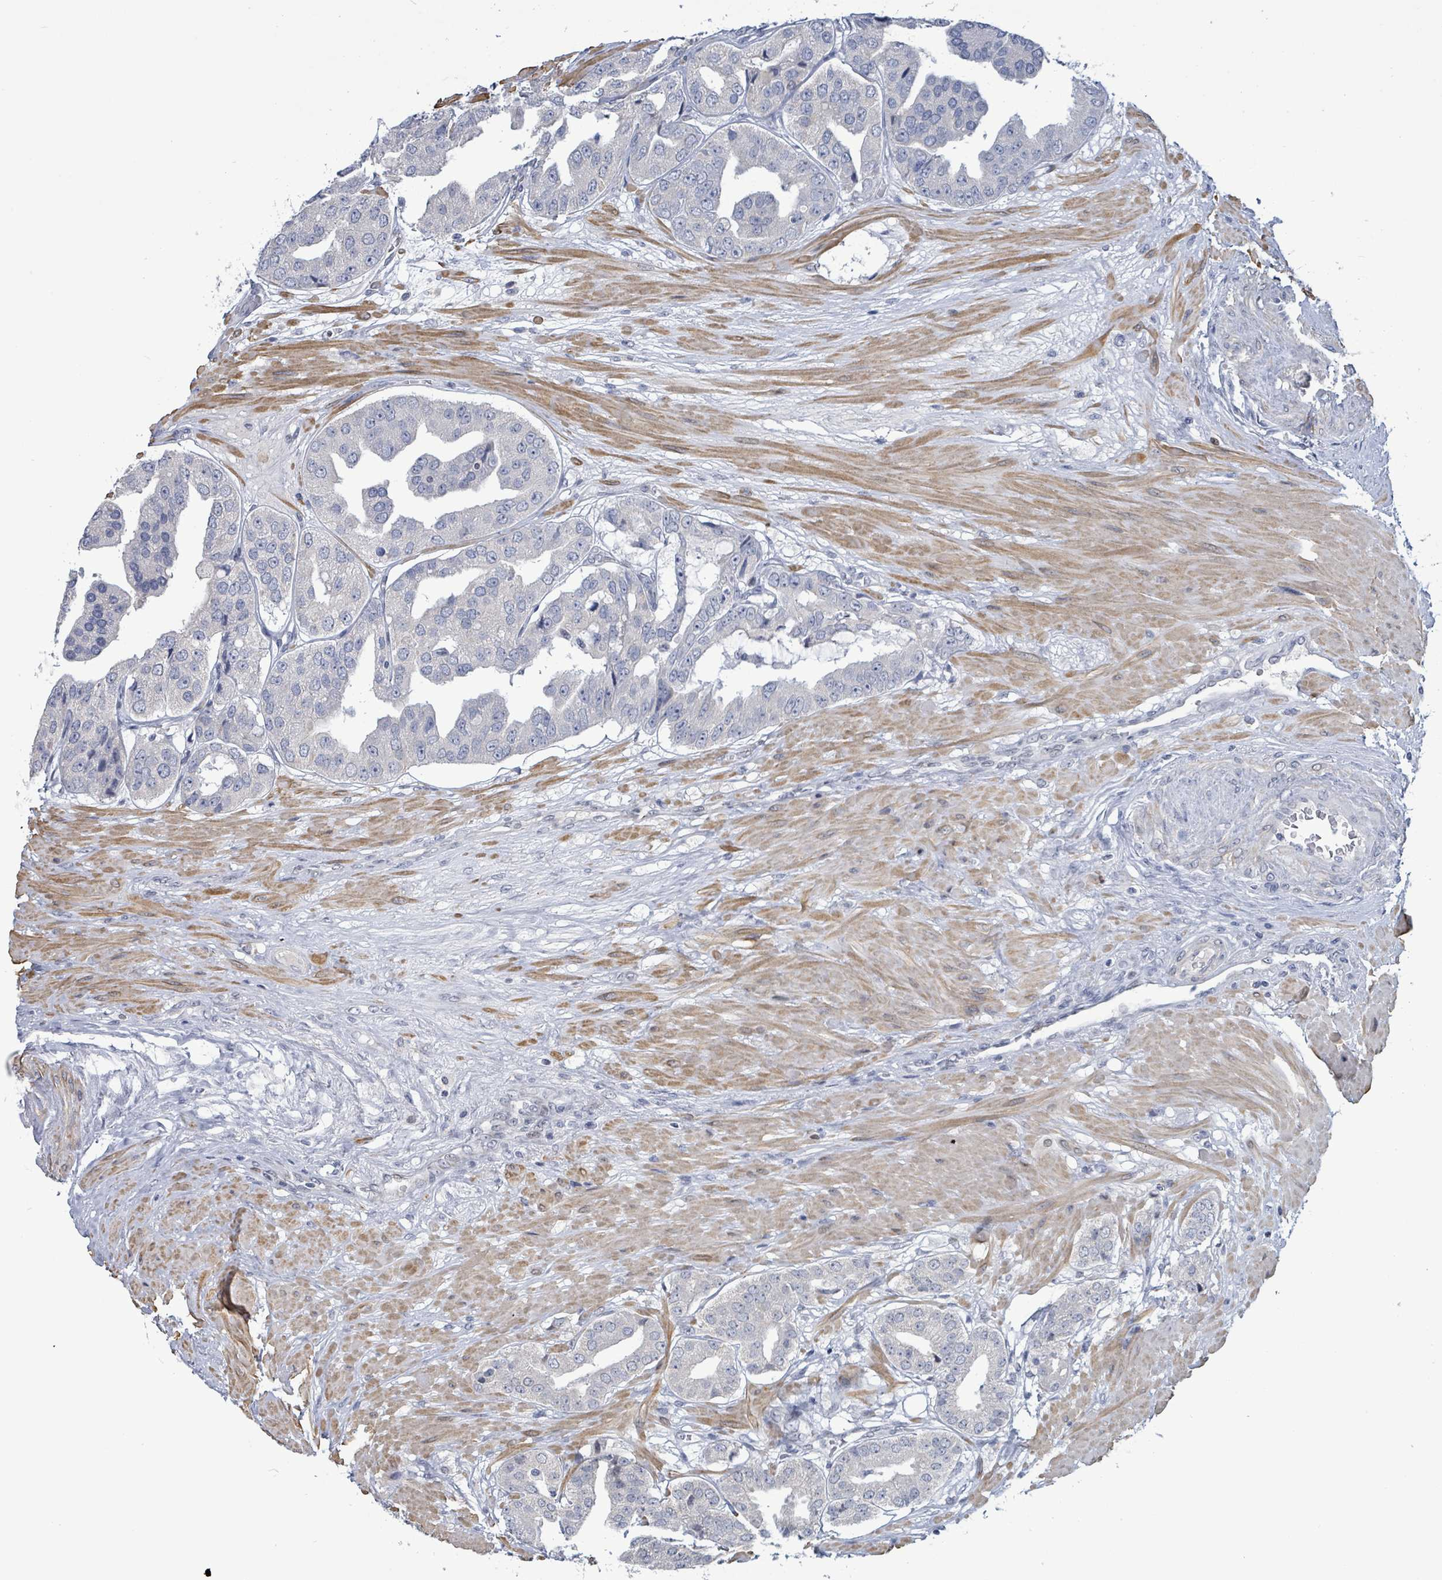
{"staining": {"intensity": "negative", "quantity": "none", "location": "none"}, "tissue": "prostate cancer", "cell_type": "Tumor cells", "image_type": "cancer", "snomed": [{"axis": "morphology", "description": "Adenocarcinoma, High grade"}, {"axis": "topography", "description": "Prostate"}], "caption": "Prostate cancer was stained to show a protein in brown. There is no significant staining in tumor cells.", "gene": "NTN3", "patient": {"sex": "male", "age": 63}}